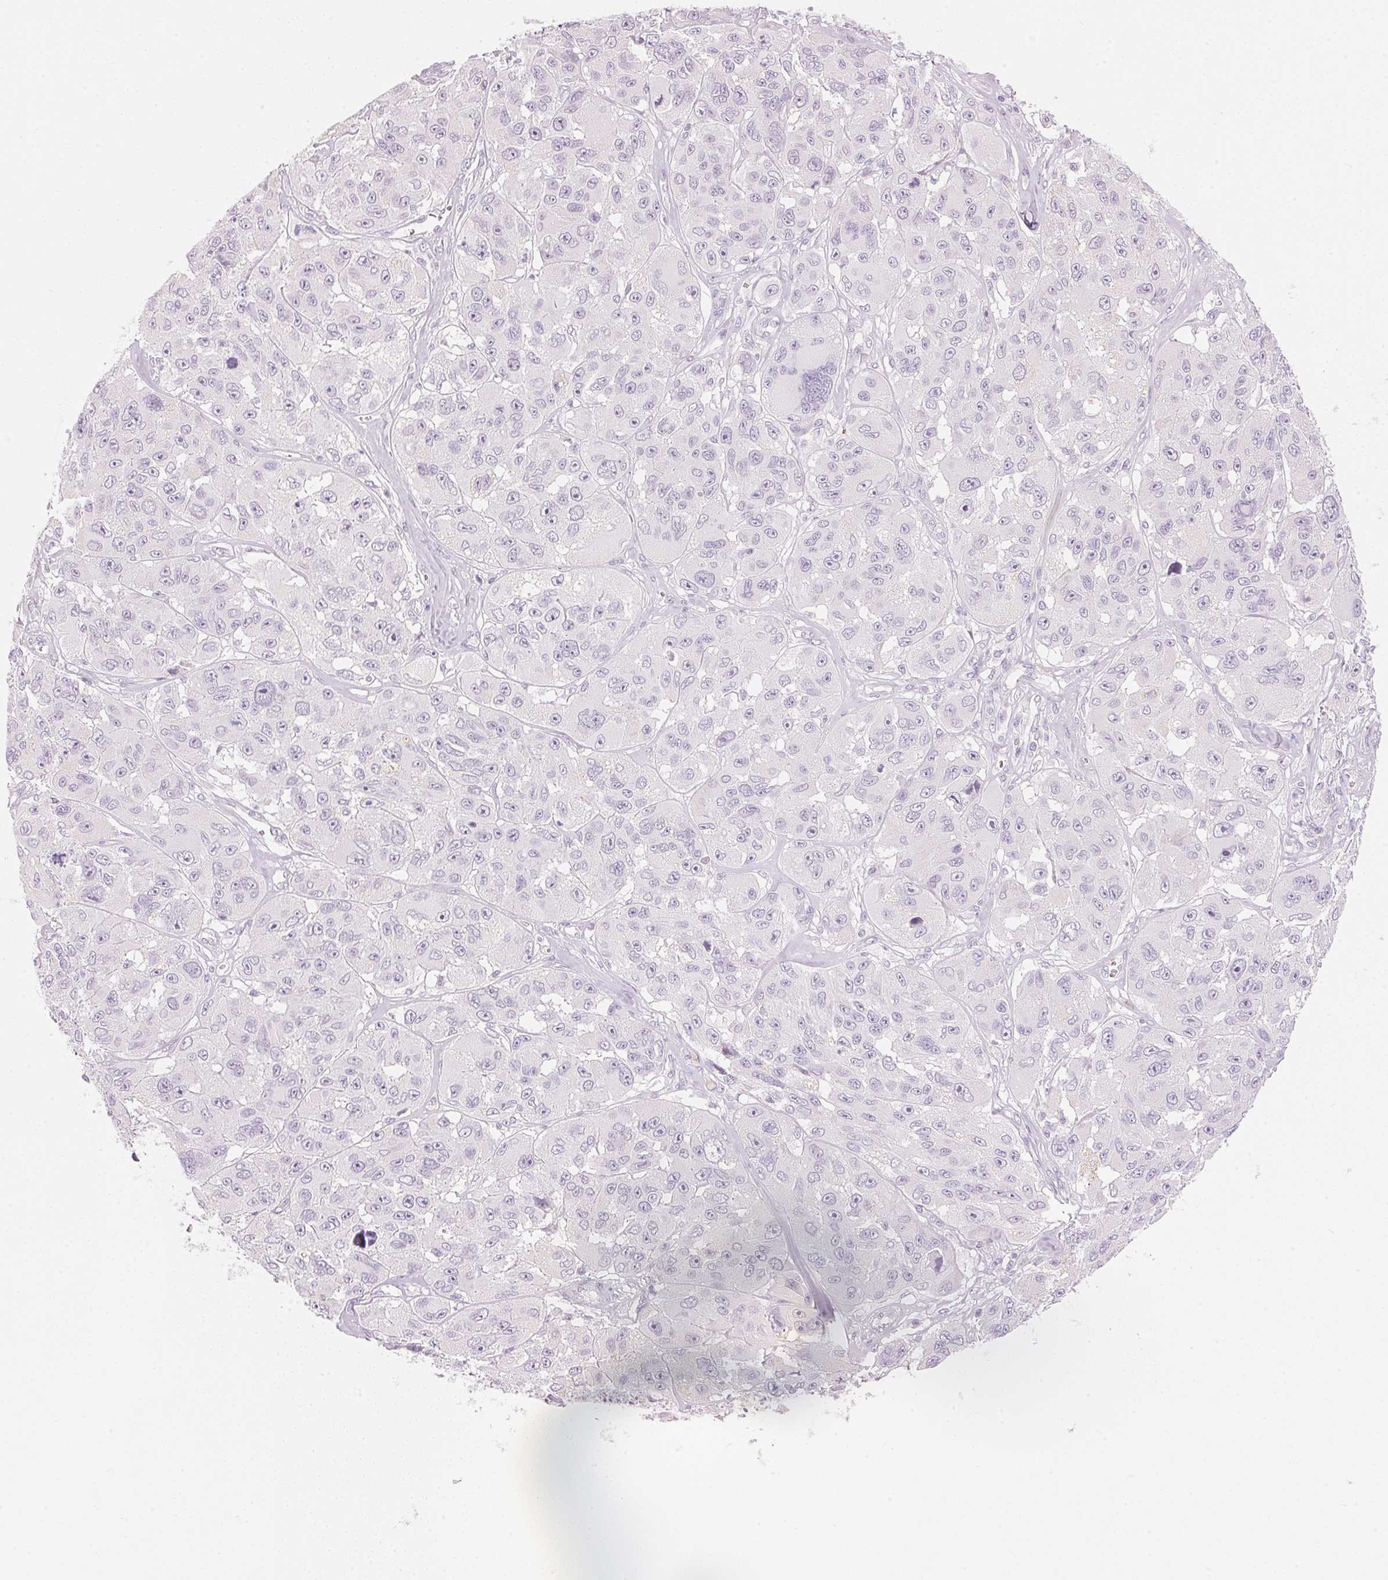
{"staining": {"intensity": "negative", "quantity": "none", "location": "none"}, "tissue": "melanoma", "cell_type": "Tumor cells", "image_type": "cancer", "snomed": [{"axis": "morphology", "description": "Malignant melanoma, NOS"}, {"axis": "topography", "description": "Skin"}], "caption": "Melanoma stained for a protein using IHC reveals no expression tumor cells.", "gene": "HOXB13", "patient": {"sex": "female", "age": 66}}